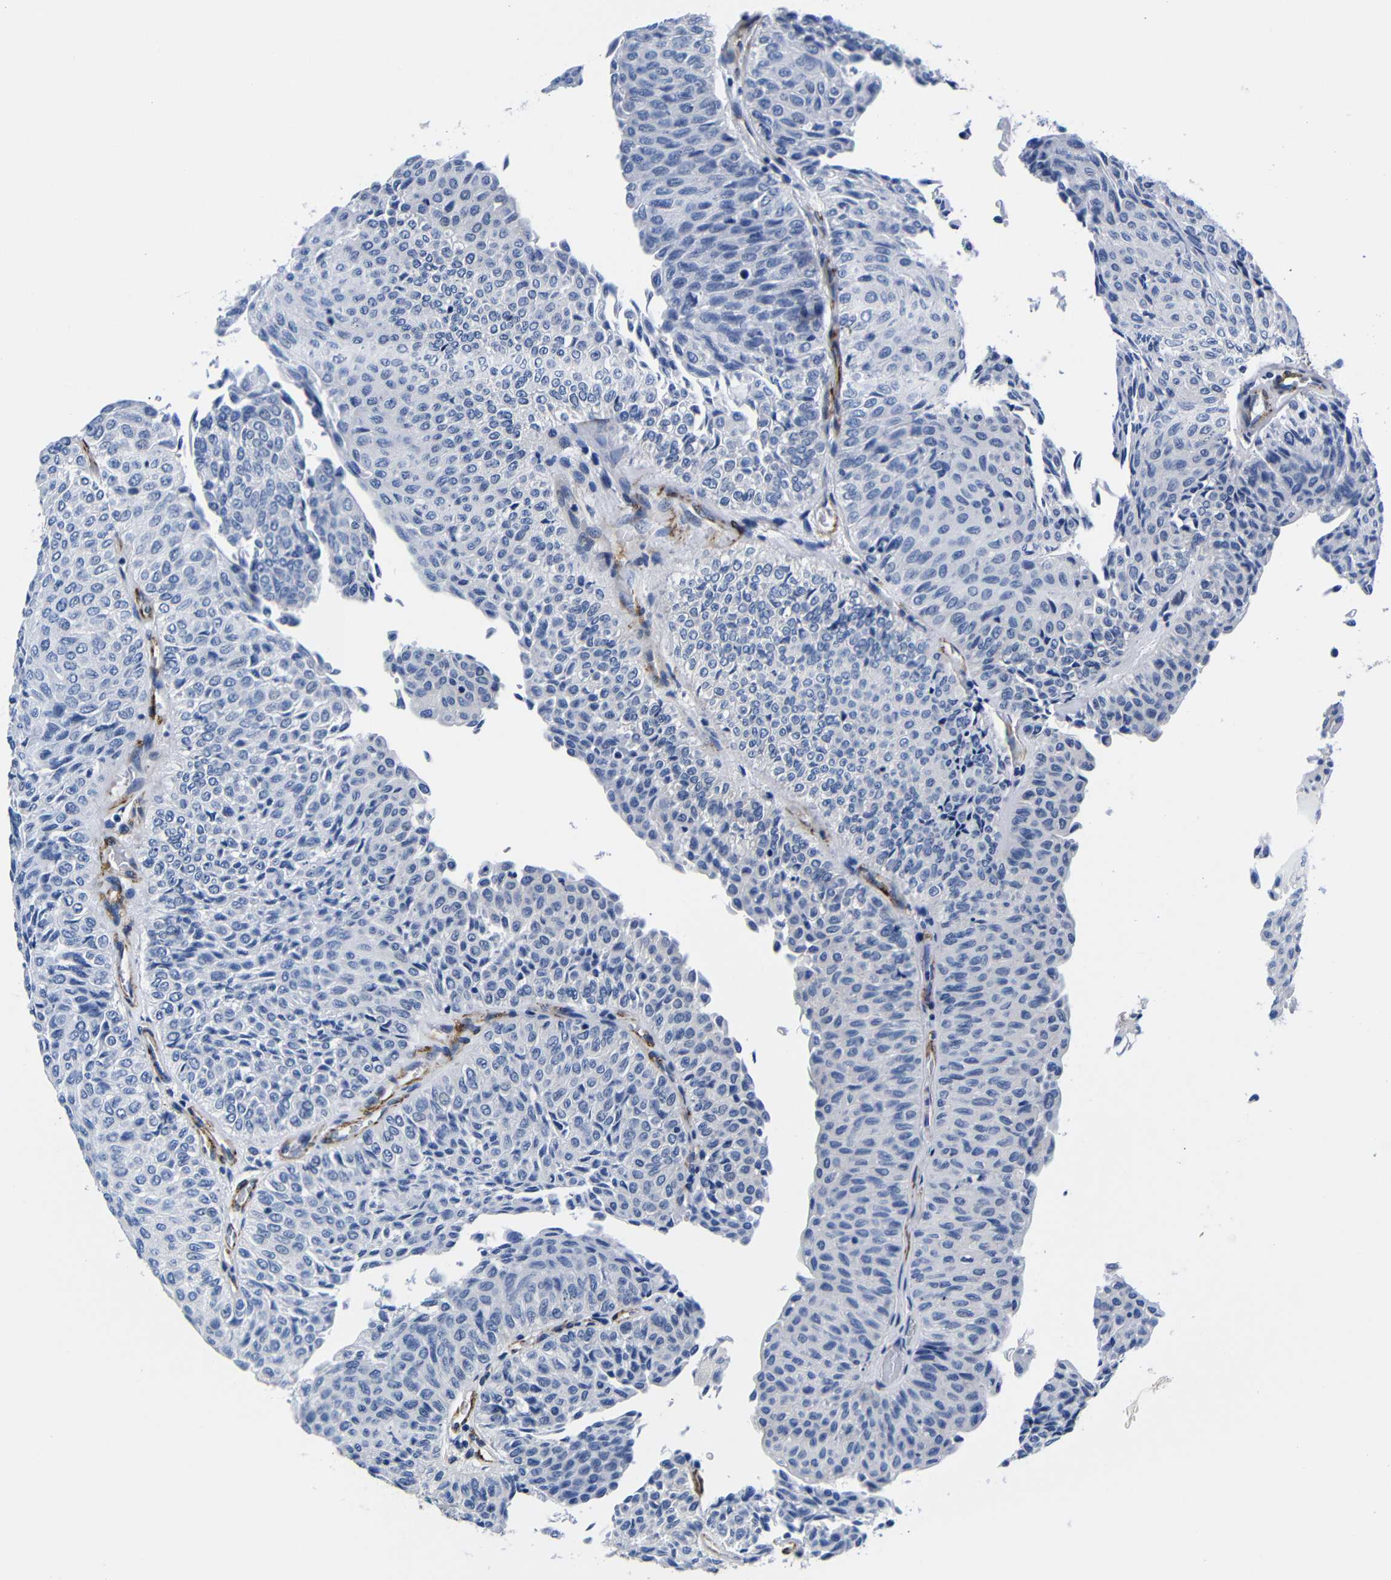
{"staining": {"intensity": "negative", "quantity": "none", "location": "none"}, "tissue": "urothelial cancer", "cell_type": "Tumor cells", "image_type": "cancer", "snomed": [{"axis": "morphology", "description": "Urothelial carcinoma, Low grade"}, {"axis": "topography", "description": "Urinary bladder"}], "caption": "The IHC image has no significant positivity in tumor cells of urothelial cancer tissue. (Stains: DAB (3,3'-diaminobenzidine) immunohistochemistry (IHC) with hematoxylin counter stain, Microscopy: brightfield microscopy at high magnification).", "gene": "LRIG1", "patient": {"sex": "male", "age": 78}}